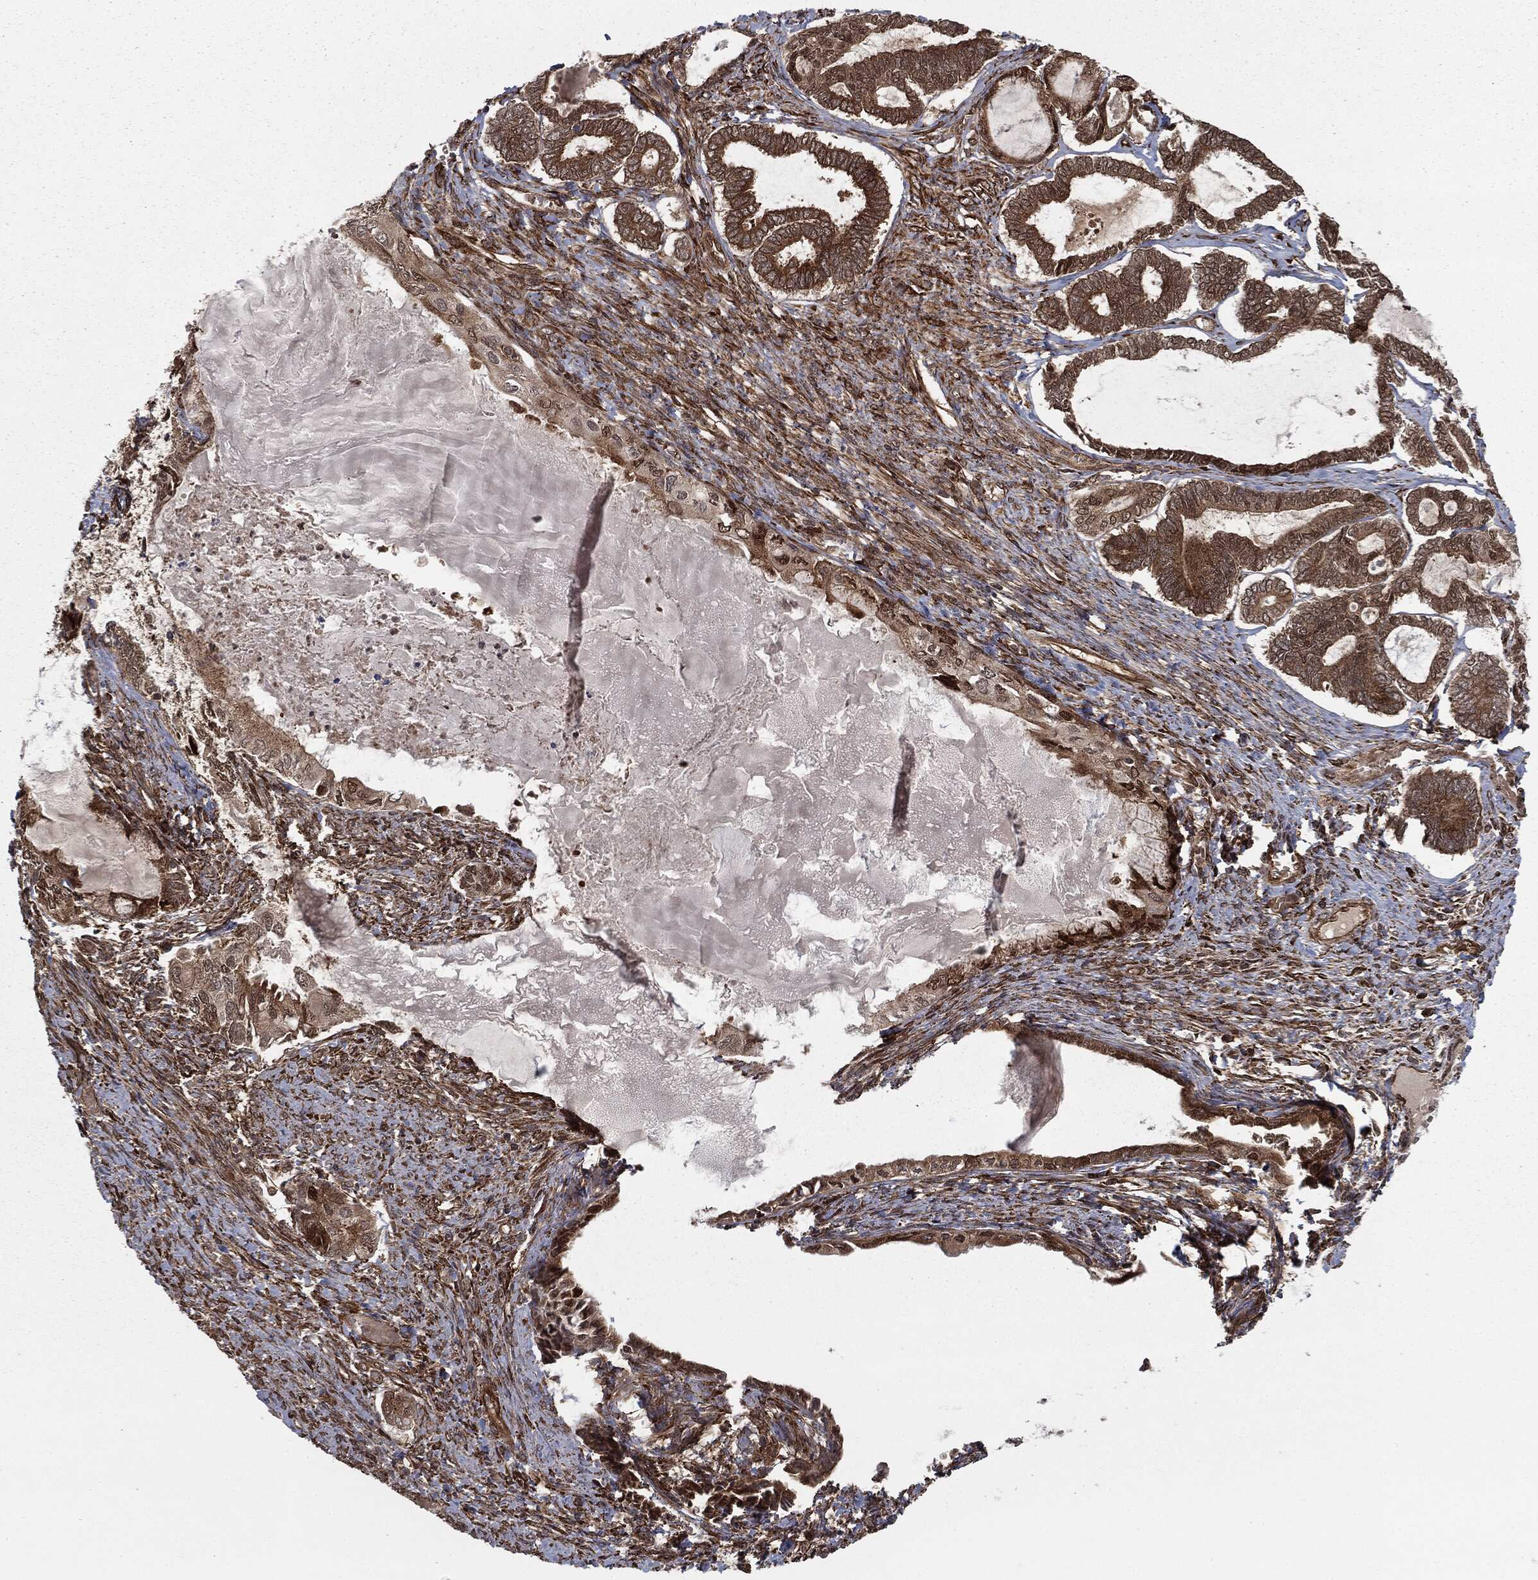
{"staining": {"intensity": "strong", "quantity": "25%-75%", "location": "cytoplasmic/membranous,nuclear"}, "tissue": "ovarian cancer", "cell_type": "Tumor cells", "image_type": "cancer", "snomed": [{"axis": "morphology", "description": "Carcinoma, endometroid"}, {"axis": "topography", "description": "Ovary"}], "caption": "The image reveals a brown stain indicating the presence of a protein in the cytoplasmic/membranous and nuclear of tumor cells in ovarian cancer. (Stains: DAB (3,3'-diaminobenzidine) in brown, nuclei in blue, Microscopy: brightfield microscopy at high magnification).", "gene": "RANBP9", "patient": {"sex": "female", "age": 70}}